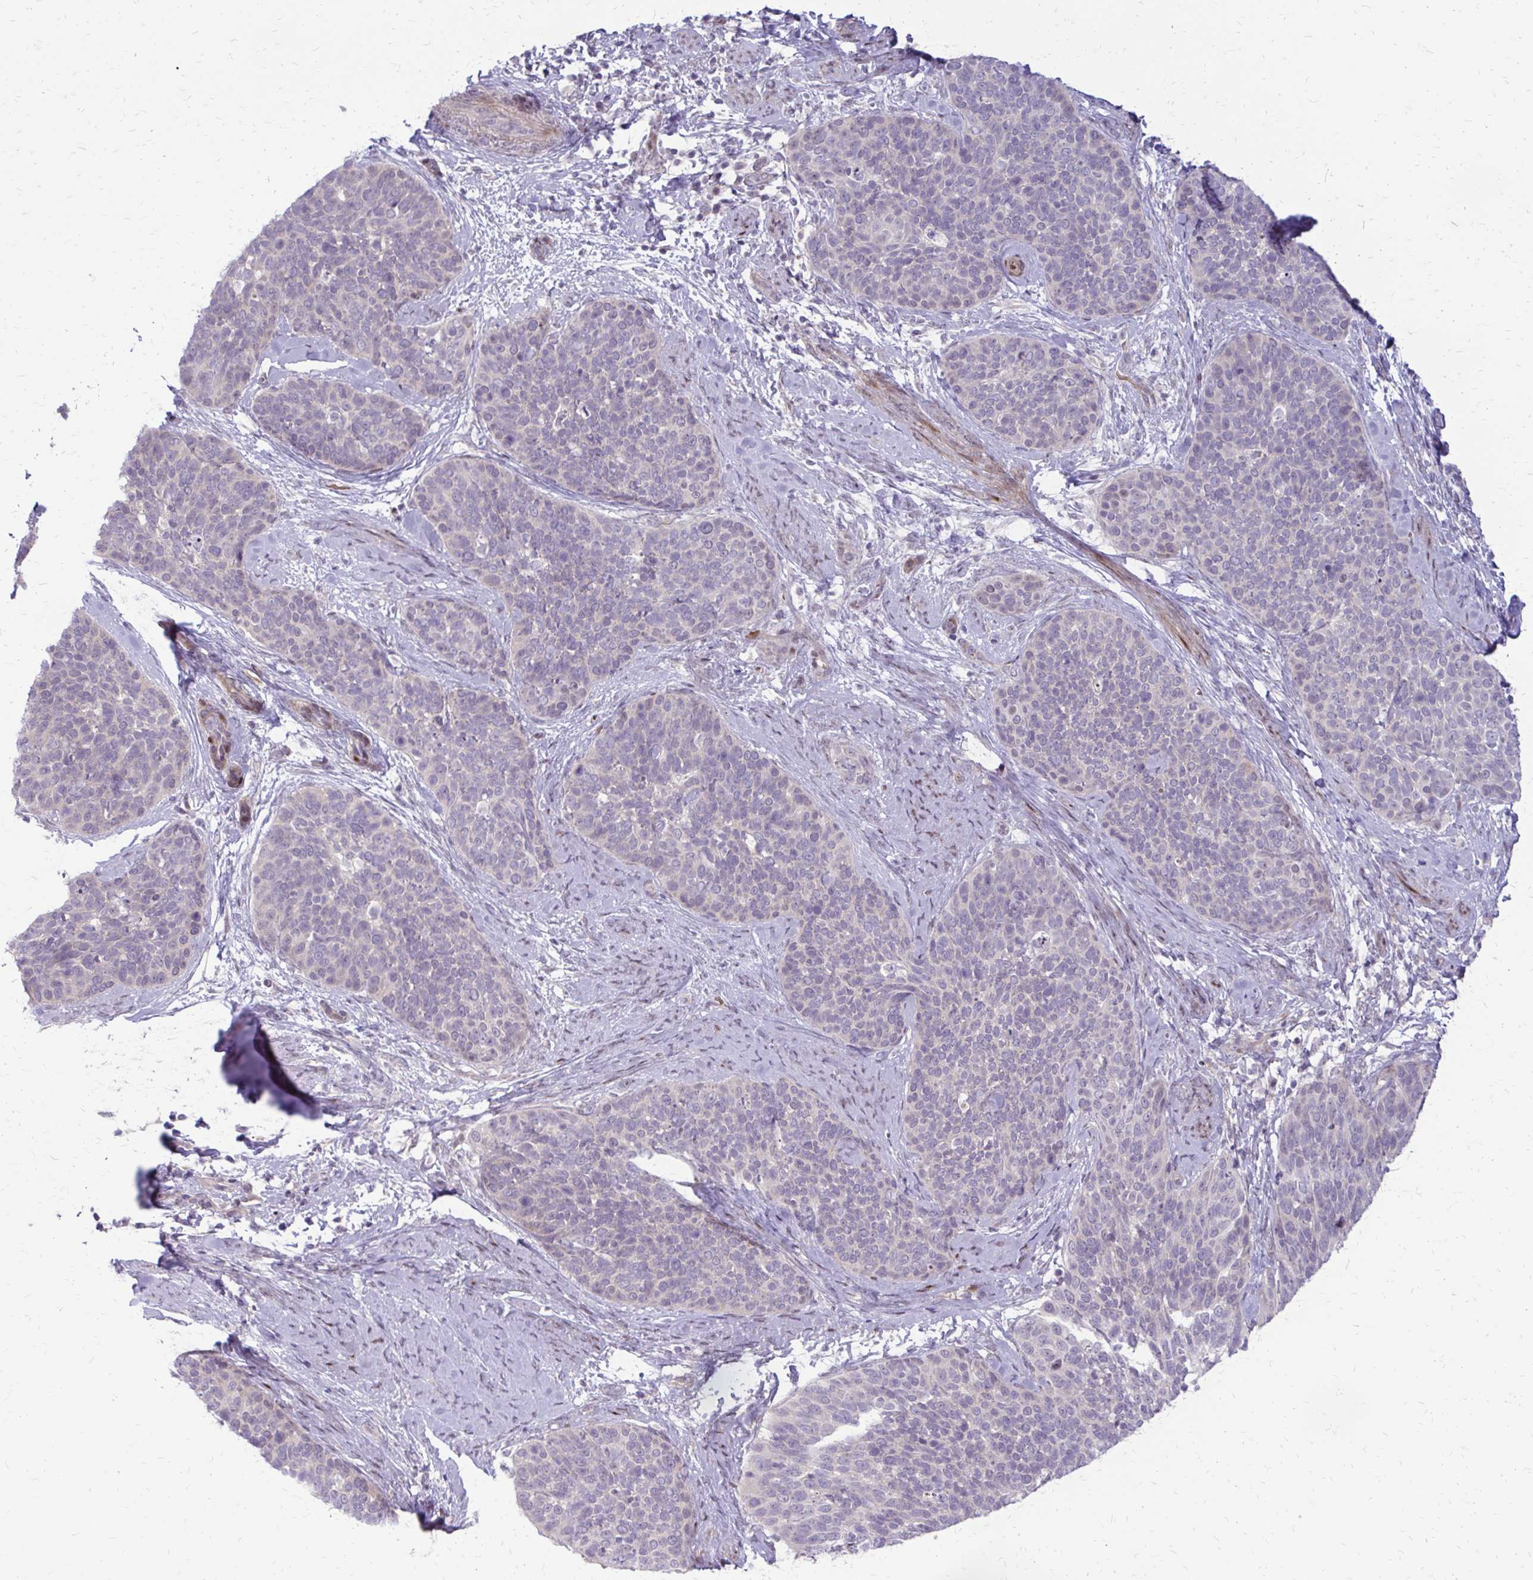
{"staining": {"intensity": "negative", "quantity": "none", "location": "none"}, "tissue": "cervical cancer", "cell_type": "Tumor cells", "image_type": "cancer", "snomed": [{"axis": "morphology", "description": "Squamous cell carcinoma, NOS"}, {"axis": "topography", "description": "Cervix"}], "caption": "Immunohistochemistry (IHC) of cervical cancer (squamous cell carcinoma) shows no expression in tumor cells. (DAB (3,3'-diaminobenzidine) immunohistochemistry (IHC) with hematoxylin counter stain).", "gene": "PPDPFL", "patient": {"sex": "female", "age": 69}}